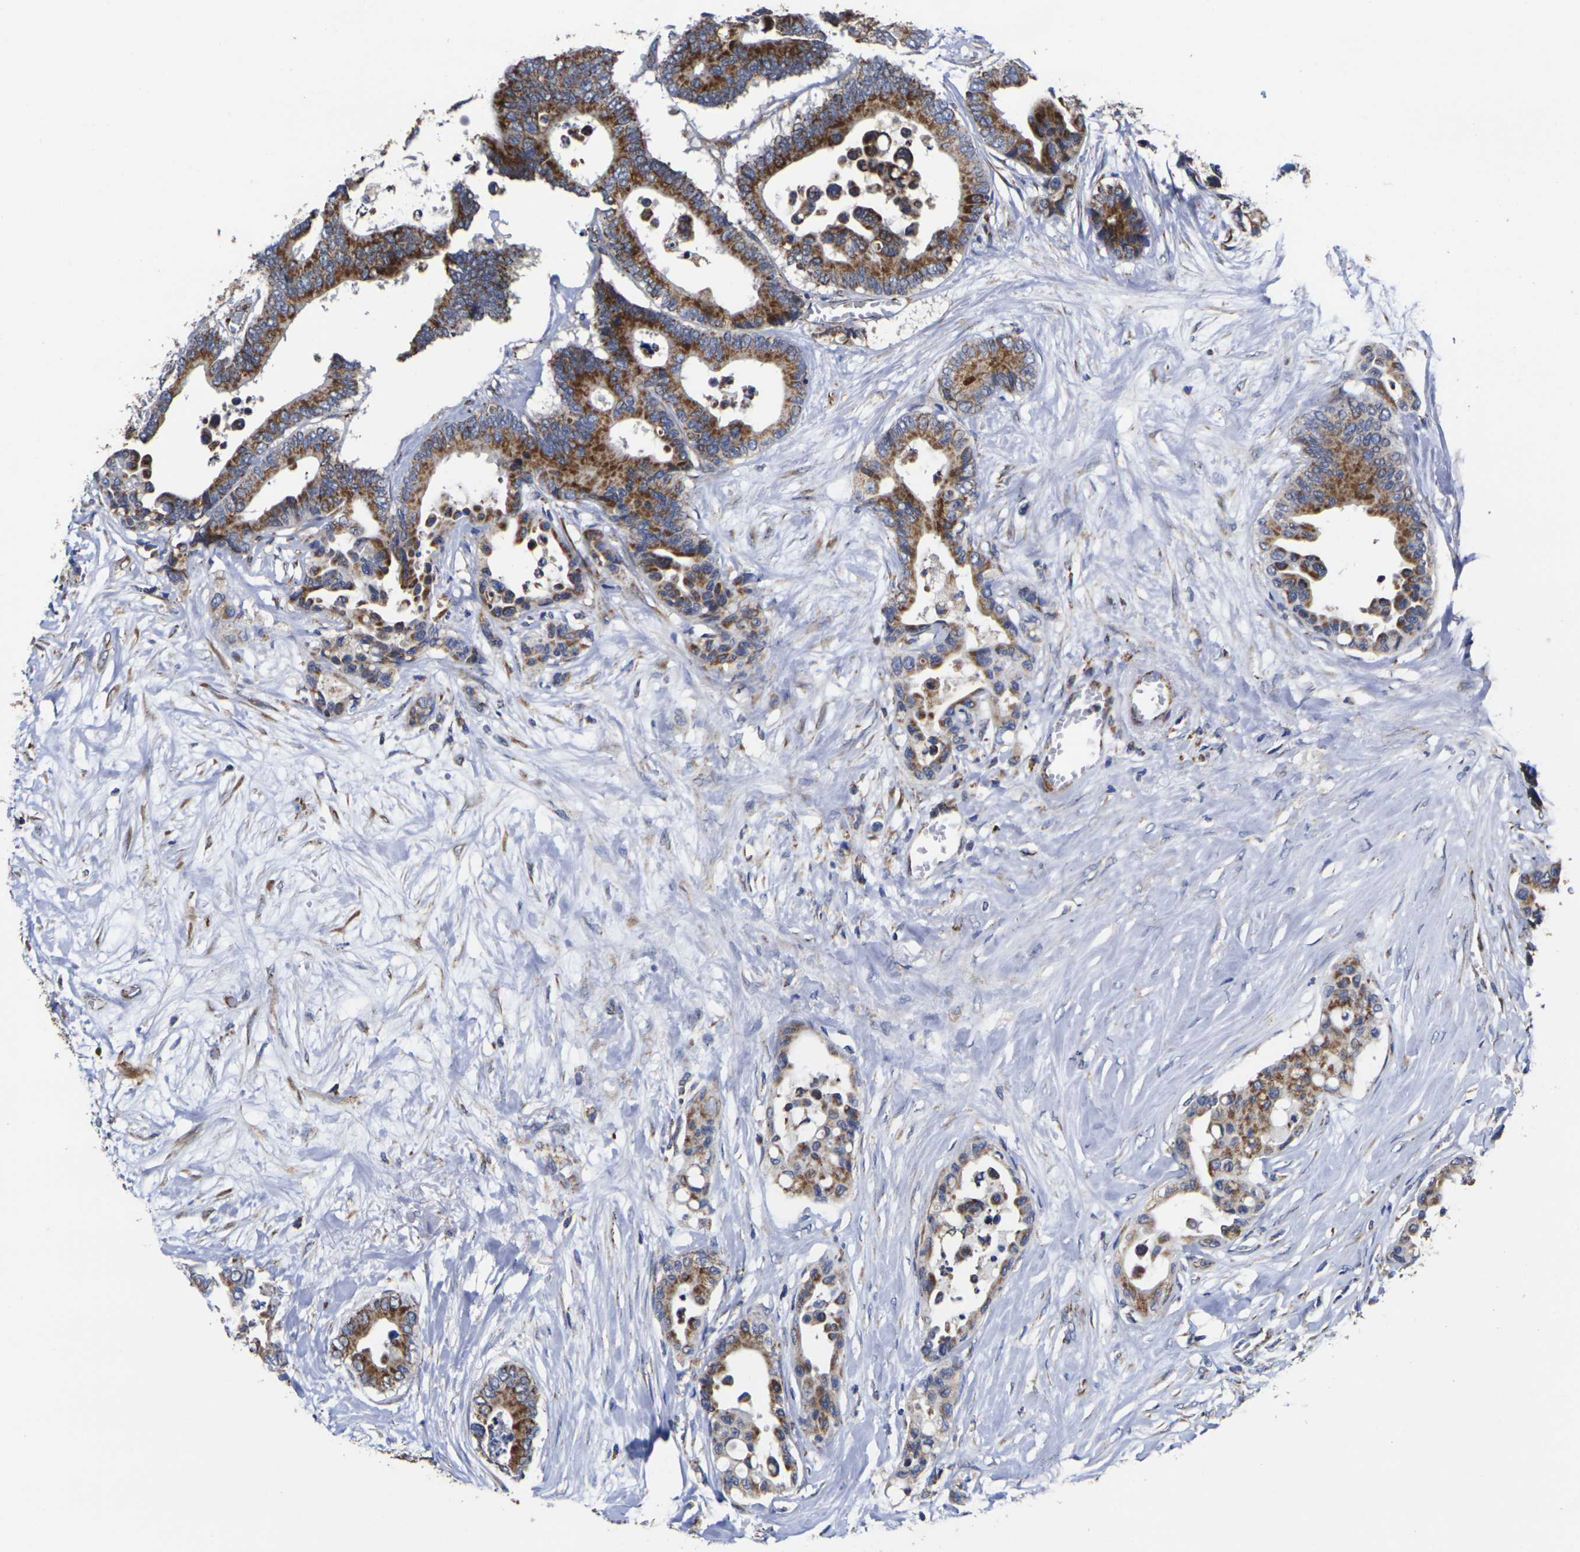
{"staining": {"intensity": "strong", "quantity": ">75%", "location": "cytoplasmic/membranous"}, "tissue": "colorectal cancer", "cell_type": "Tumor cells", "image_type": "cancer", "snomed": [{"axis": "morphology", "description": "Normal tissue, NOS"}, {"axis": "morphology", "description": "Adenocarcinoma, NOS"}, {"axis": "topography", "description": "Colon"}], "caption": "A high-resolution image shows IHC staining of adenocarcinoma (colorectal), which displays strong cytoplasmic/membranous staining in about >75% of tumor cells.", "gene": "P2RY11", "patient": {"sex": "male", "age": 82}}